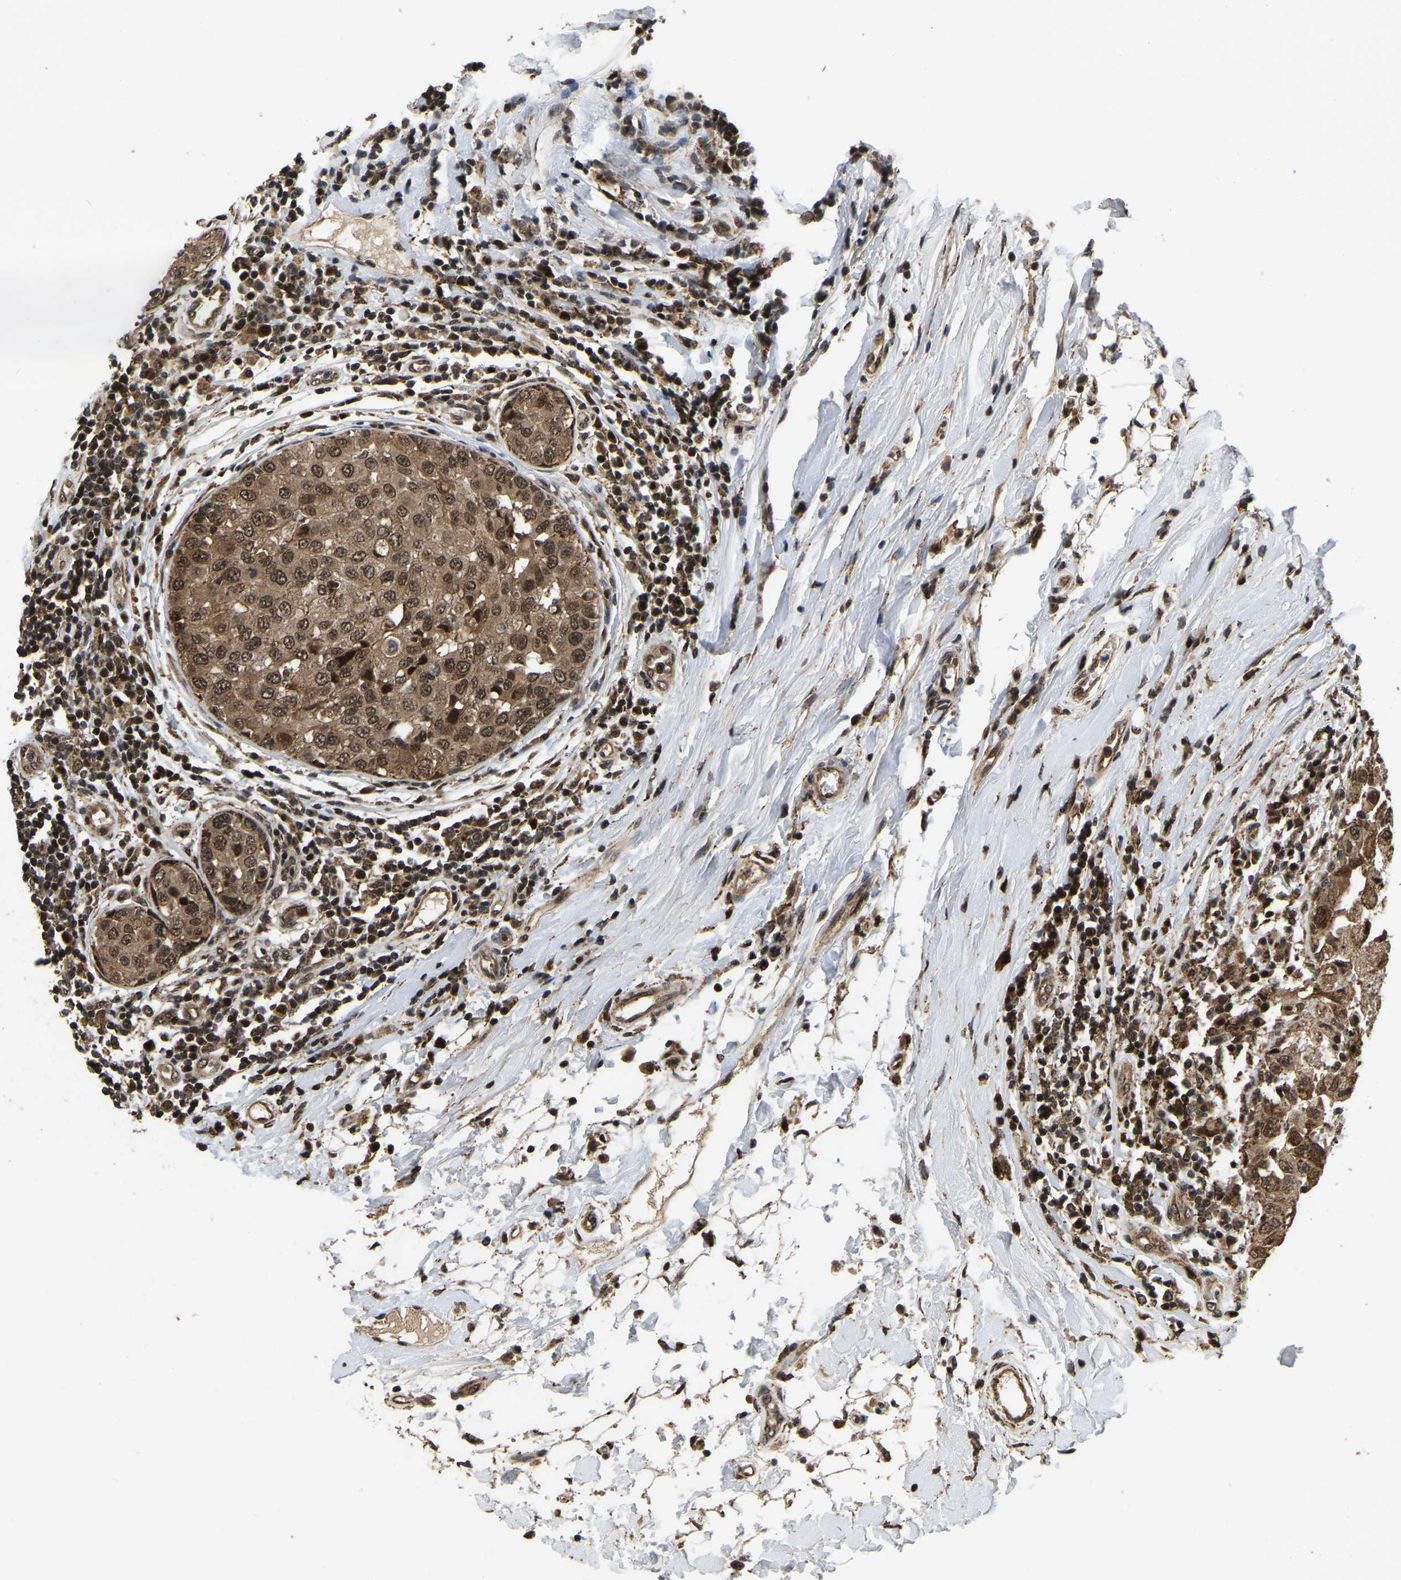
{"staining": {"intensity": "moderate", "quantity": ">75%", "location": "cytoplasmic/membranous,nuclear"}, "tissue": "breast cancer", "cell_type": "Tumor cells", "image_type": "cancer", "snomed": [{"axis": "morphology", "description": "Duct carcinoma"}, {"axis": "topography", "description": "Breast"}], "caption": "This micrograph reveals IHC staining of invasive ductal carcinoma (breast), with medium moderate cytoplasmic/membranous and nuclear positivity in about >75% of tumor cells.", "gene": "CIAO1", "patient": {"sex": "female", "age": 27}}